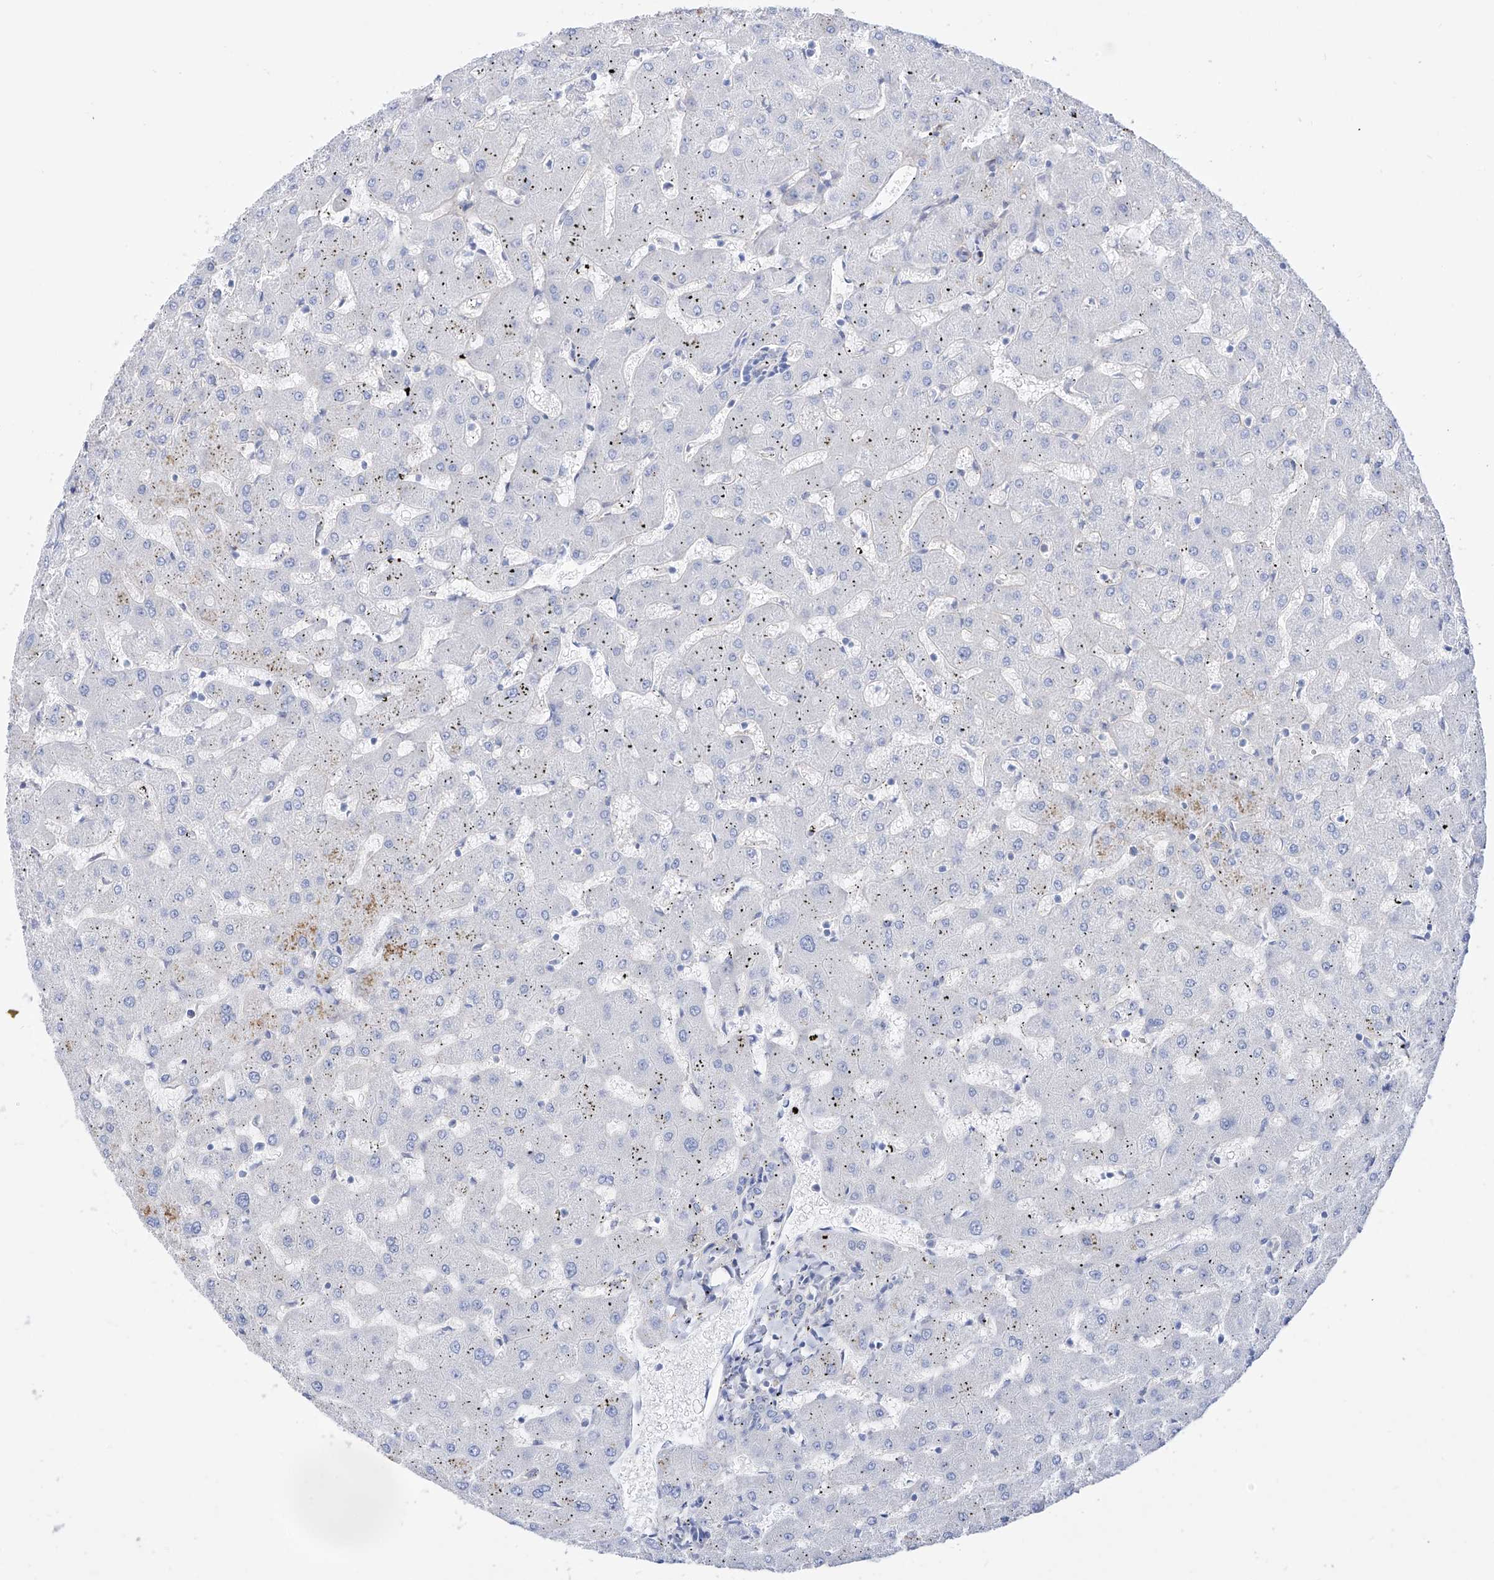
{"staining": {"intensity": "negative", "quantity": "none", "location": "none"}, "tissue": "liver", "cell_type": "Cholangiocytes", "image_type": "normal", "snomed": [{"axis": "morphology", "description": "Normal tissue, NOS"}, {"axis": "topography", "description": "Liver"}], "caption": "IHC of benign liver demonstrates no expression in cholangiocytes. The staining was performed using DAB (3,3'-diaminobenzidine) to visualize the protein expression in brown, while the nuclei were stained in blue with hematoxylin (Magnification: 20x).", "gene": "ZNF653", "patient": {"sex": "female", "age": 63}}